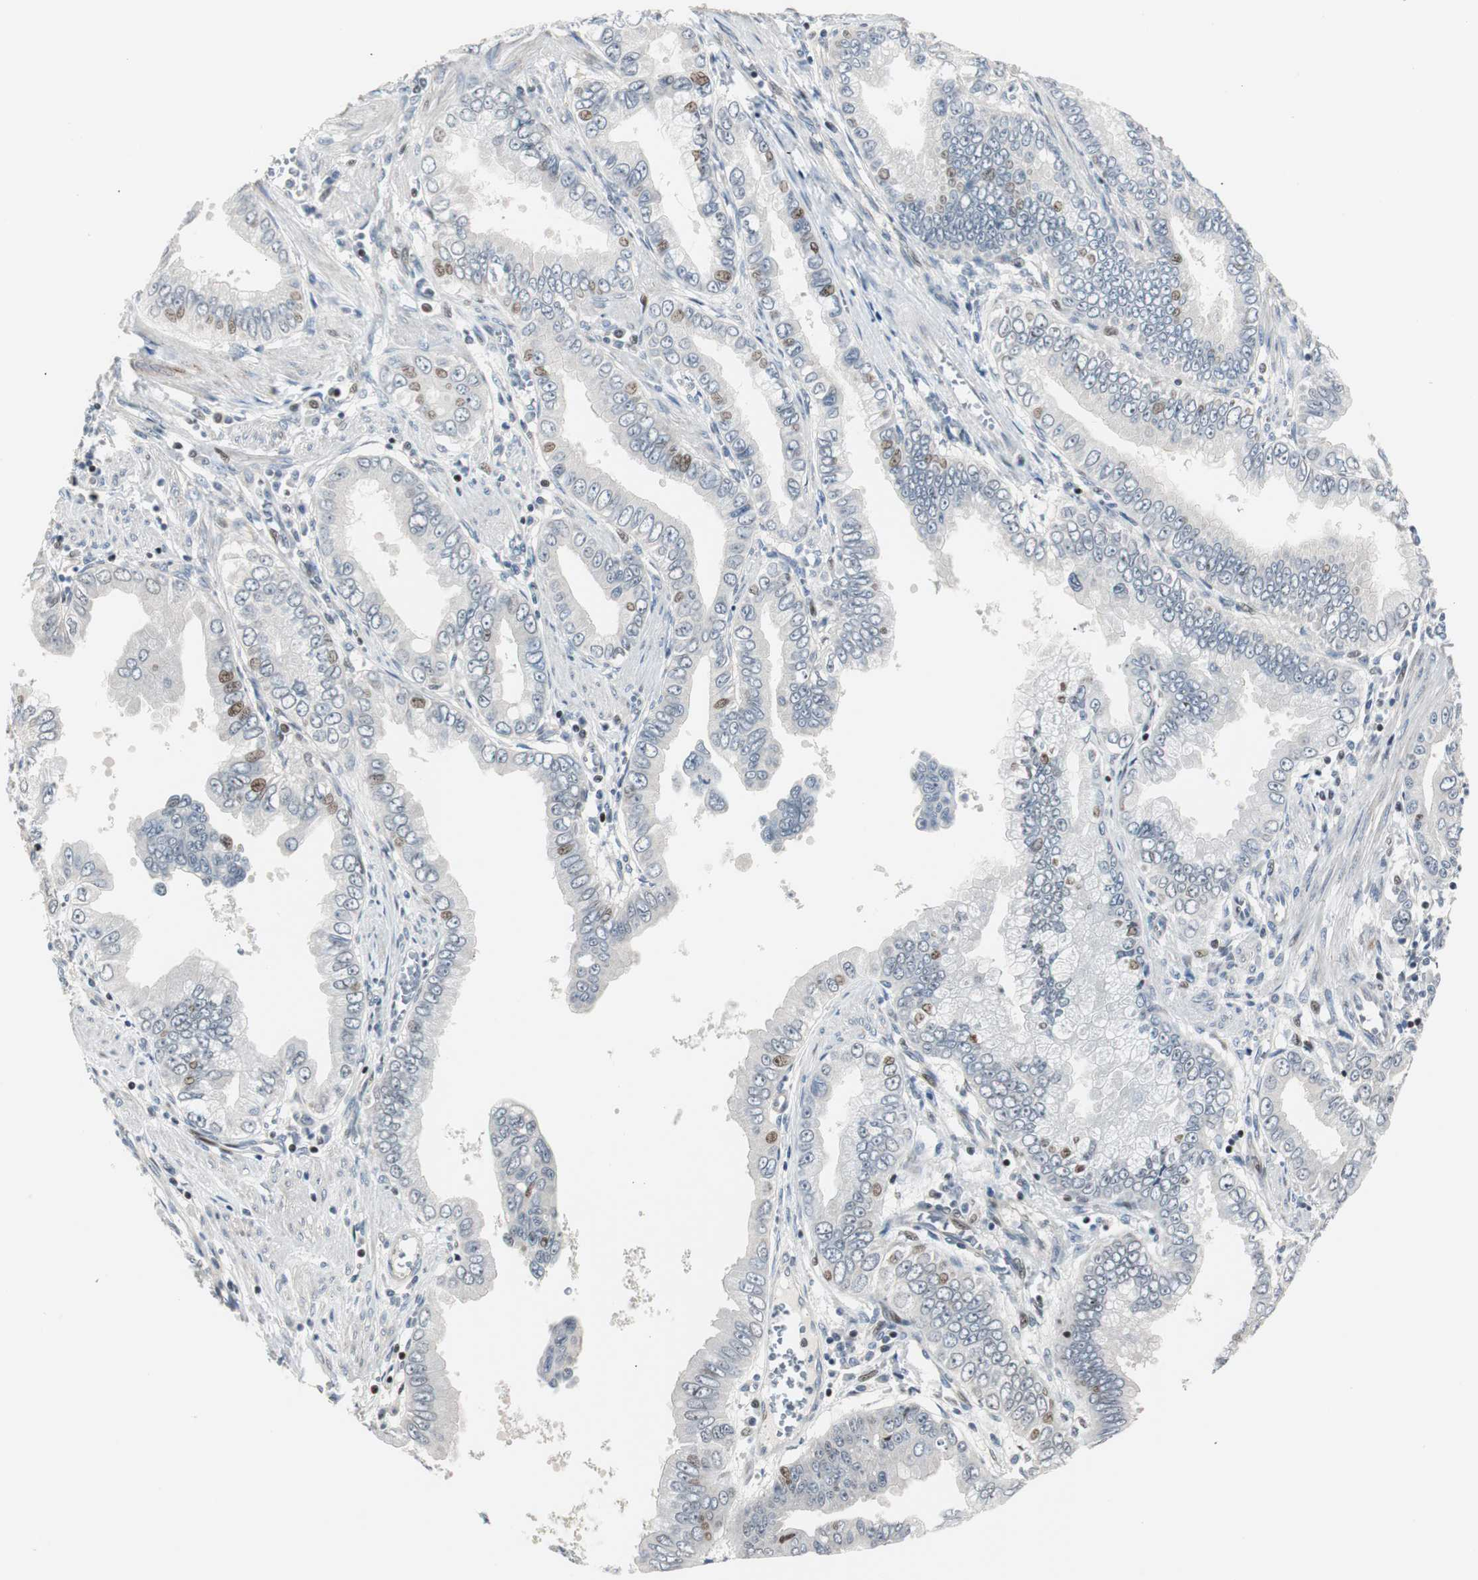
{"staining": {"intensity": "weak", "quantity": "<25%", "location": "nuclear"}, "tissue": "pancreatic cancer", "cell_type": "Tumor cells", "image_type": "cancer", "snomed": [{"axis": "morphology", "description": "Normal tissue, NOS"}, {"axis": "topography", "description": "Lymph node"}], "caption": "Tumor cells are negative for protein expression in human pancreatic cancer.", "gene": "RAD1", "patient": {"sex": "male", "age": 50}}